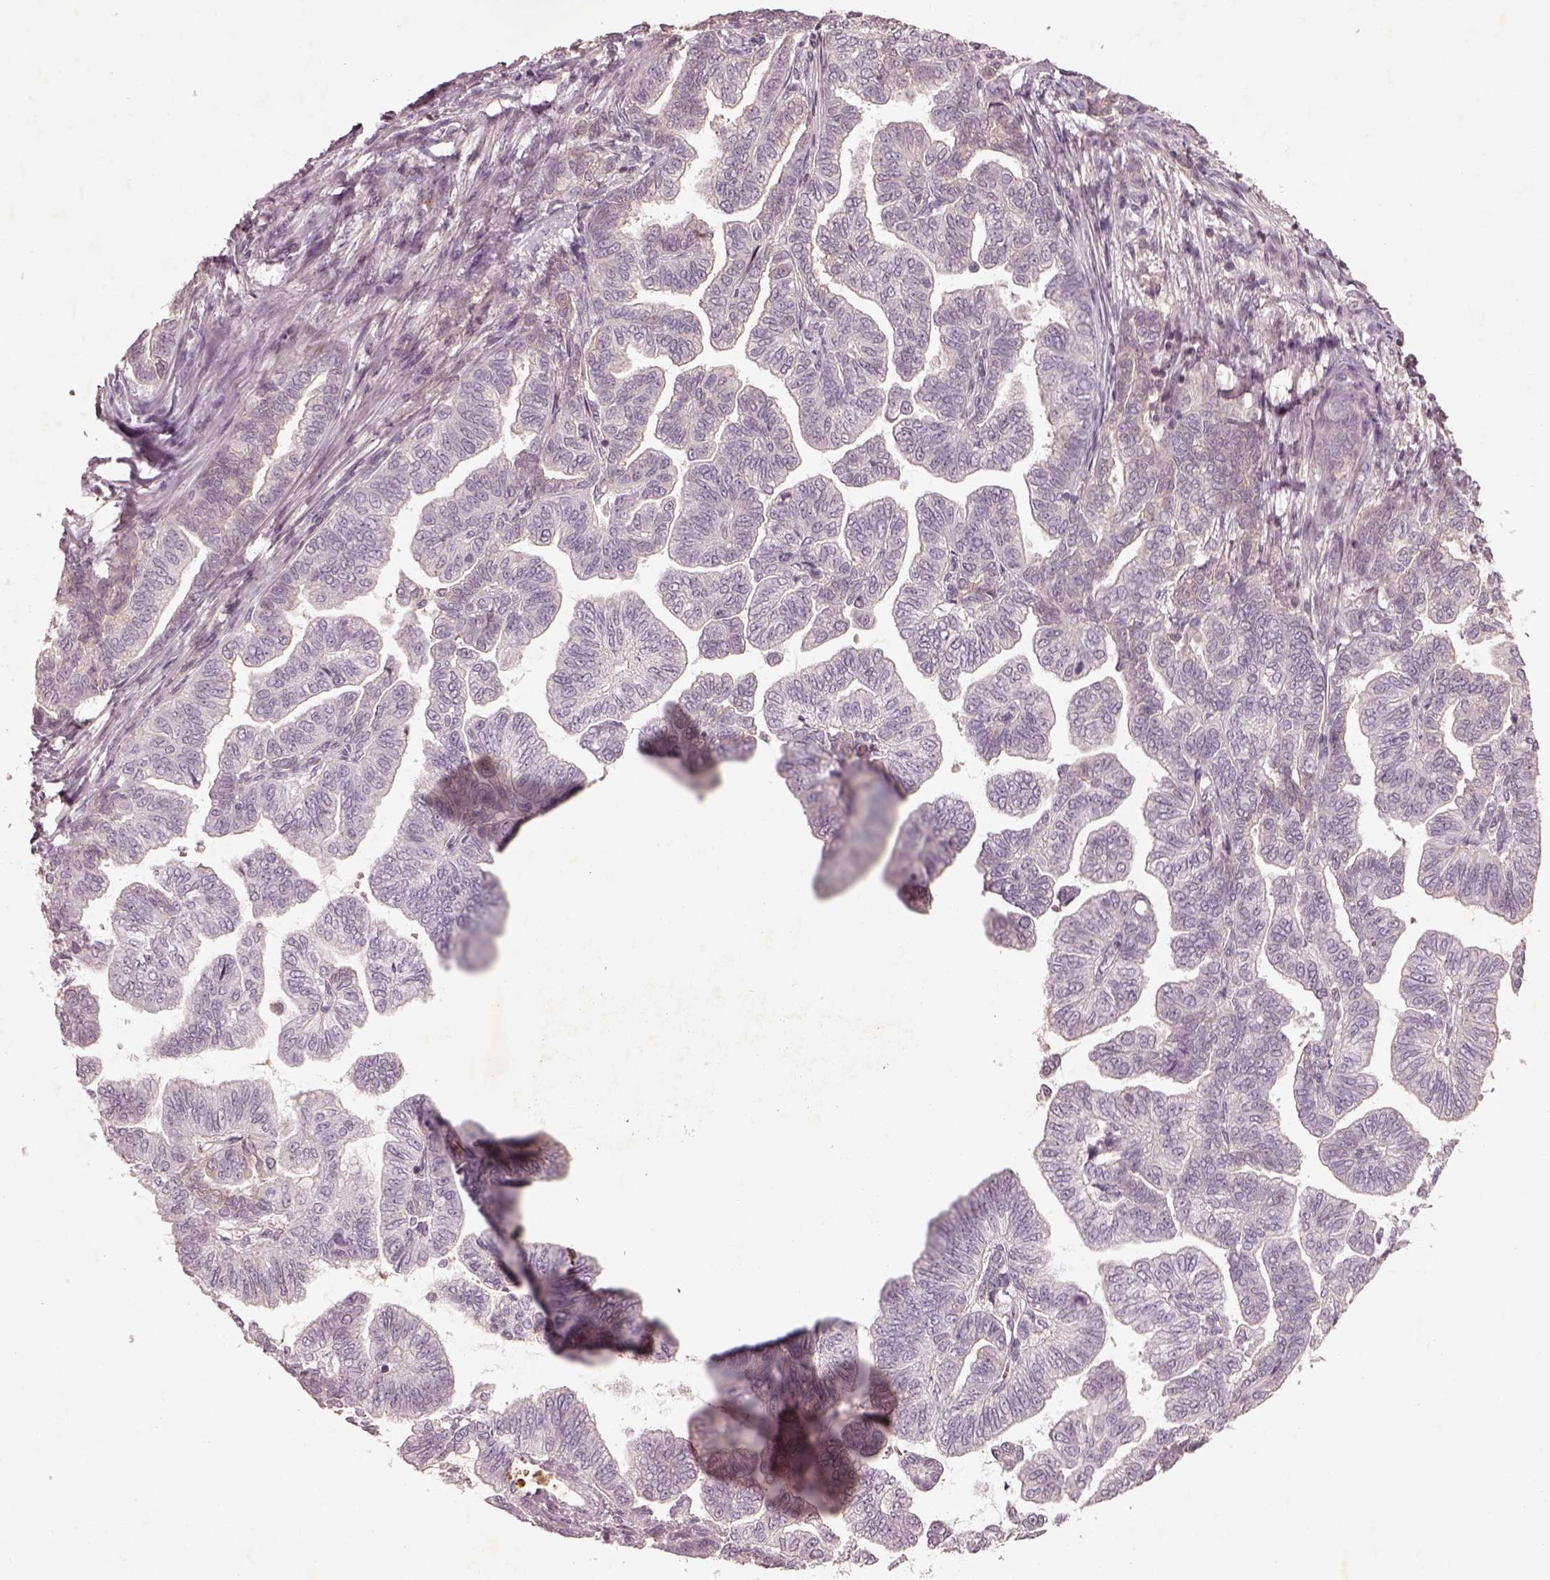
{"staining": {"intensity": "negative", "quantity": "none", "location": "none"}, "tissue": "stomach cancer", "cell_type": "Tumor cells", "image_type": "cancer", "snomed": [{"axis": "morphology", "description": "Adenocarcinoma, NOS"}, {"axis": "topography", "description": "Stomach"}], "caption": "IHC image of human stomach adenocarcinoma stained for a protein (brown), which demonstrates no expression in tumor cells. (DAB immunohistochemistry visualized using brightfield microscopy, high magnification).", "gene": "TLX3", "patient": {"sex": "male", "age": 83}}